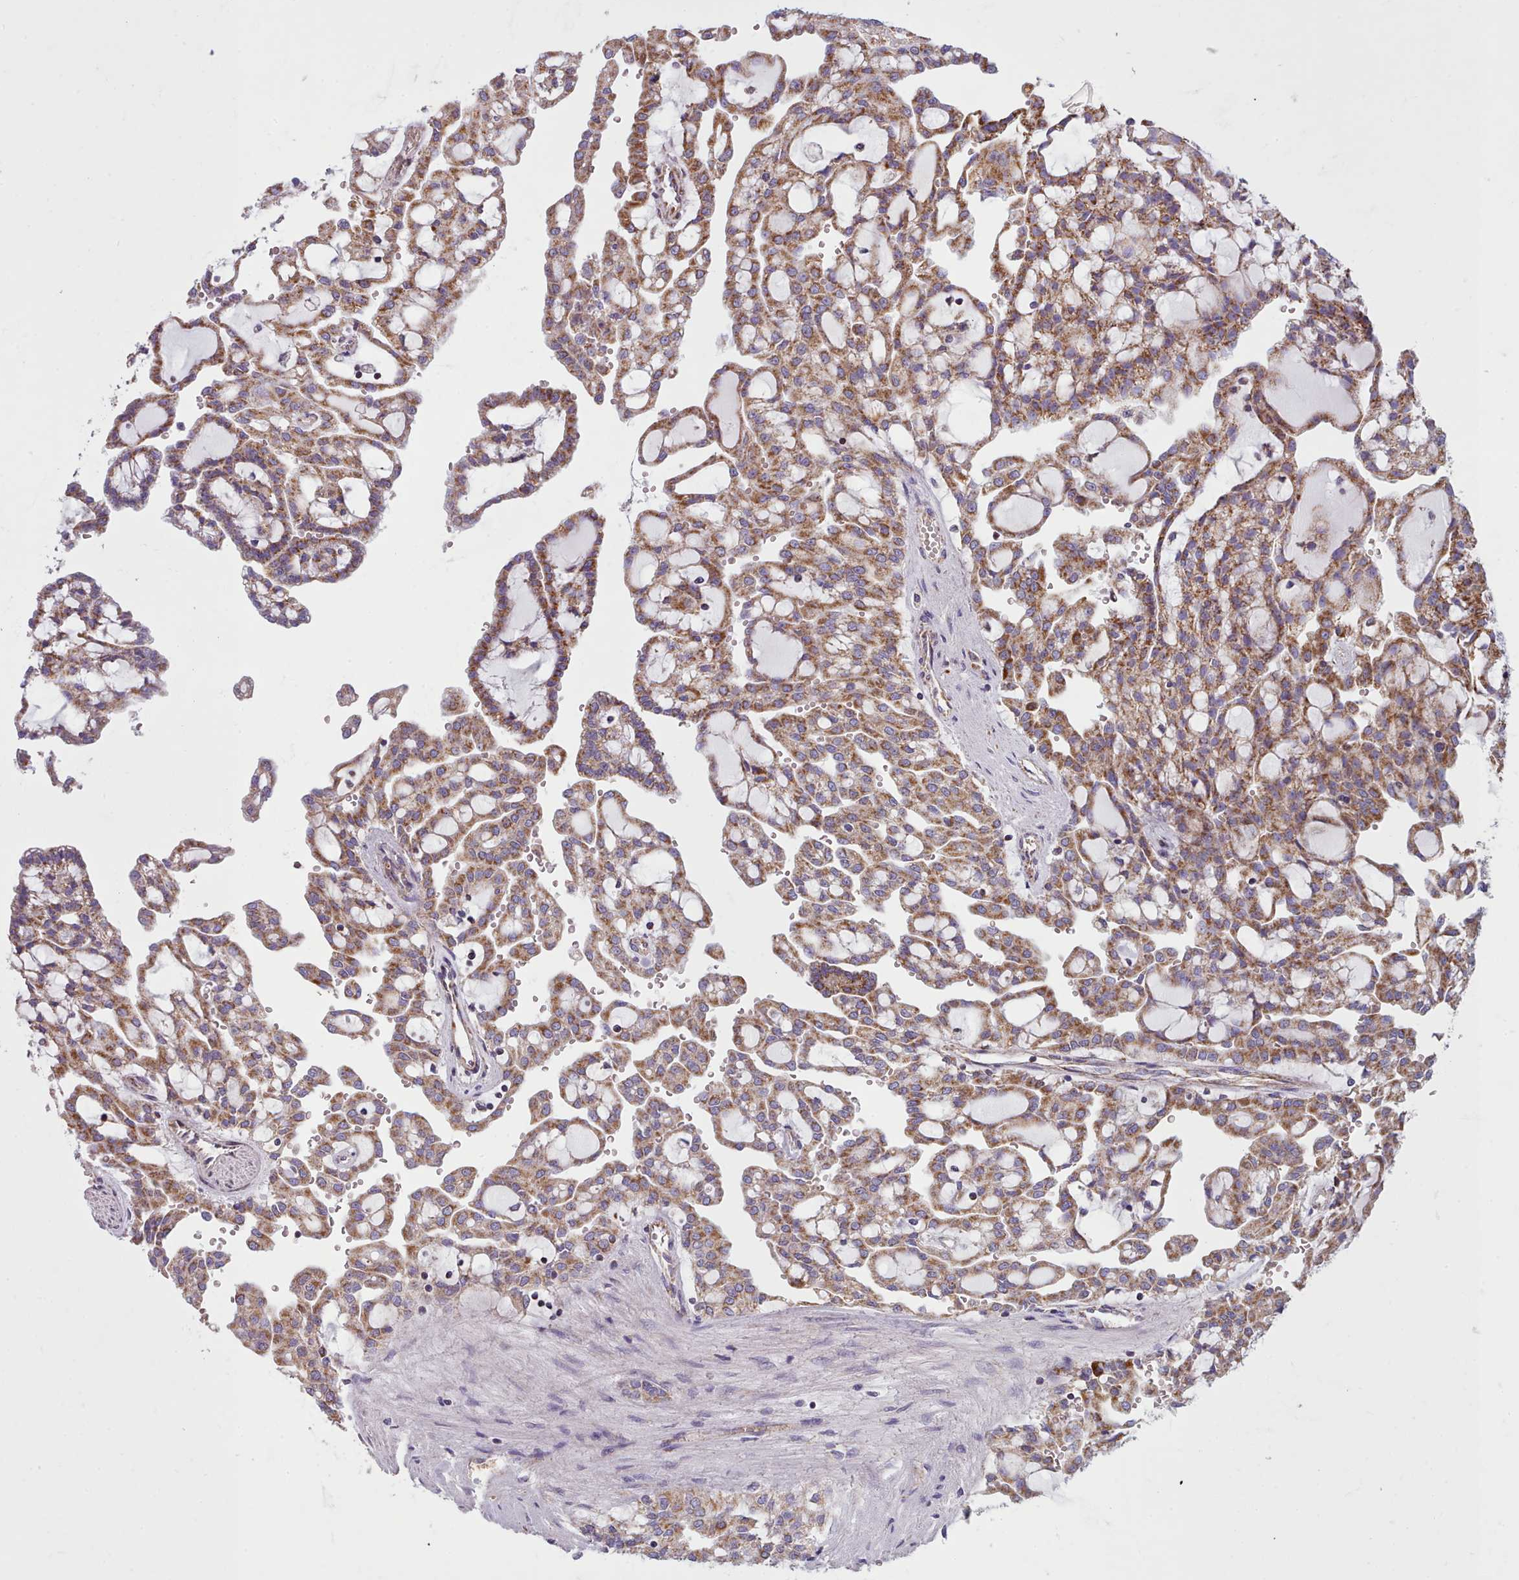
{"staining": {"intensity": "moderate", "quantity": ">75%", "location": "cytoplasmic/membranous"}, "tissue": "renal cancer", "cell_type": "Tumor cells", "image_type": "cancer", "snomed": [{"axis": "morphology", "description": "Adenocarcinoma, NOS"}, {"axis": "topography", "description": "Kidney"}], "caption": "Protein staining by immunohistochemistry (IHC) exhibits moderate cytoplasmic/membranous expression in approximately >75% of tumor cells in renal adenocarcinoma.", "gene": "SRP54", "patient": {"sex": "male", "age": 63}}